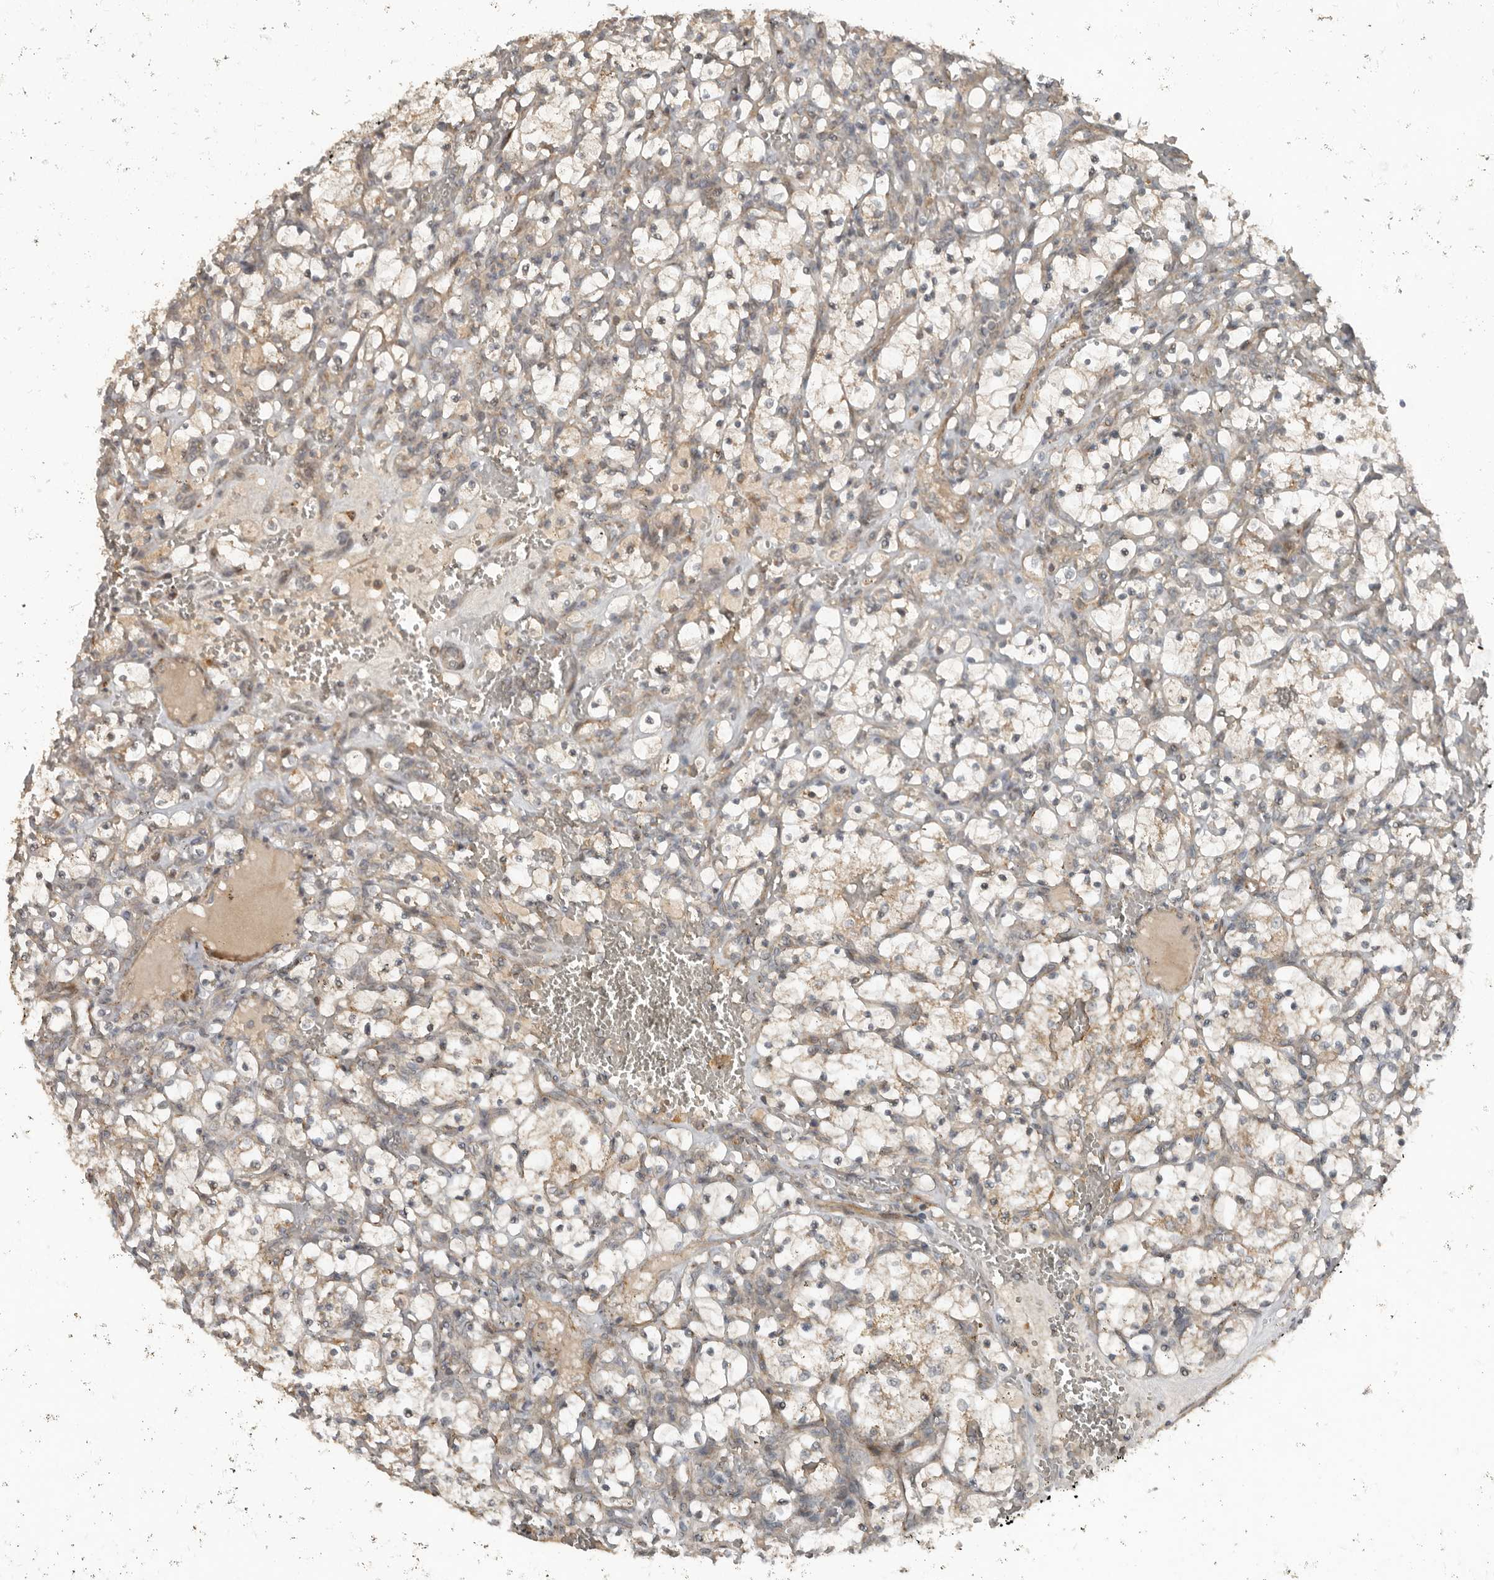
{"staining": {"intensity": "weak", "quantity": ">75%", "location": "cytoplasmic/membranous"}, "tissue": "renal cancer", "cell_type": "Tumor cells", "image_type": "cancer", "snomed": [{"axis": "morphology", "description": "Adenocarcinoma, NOS"}, {"axis": "topography", "description": "Kidney"}], "caption": "Brown immunohistochemical staining in renal cancer demonstrates weak cytoplasmic/membranous positivity in about >75% of tumor cells.", "gene": "SLC6A7", "patient": {"sex": "female", "age": 69}}